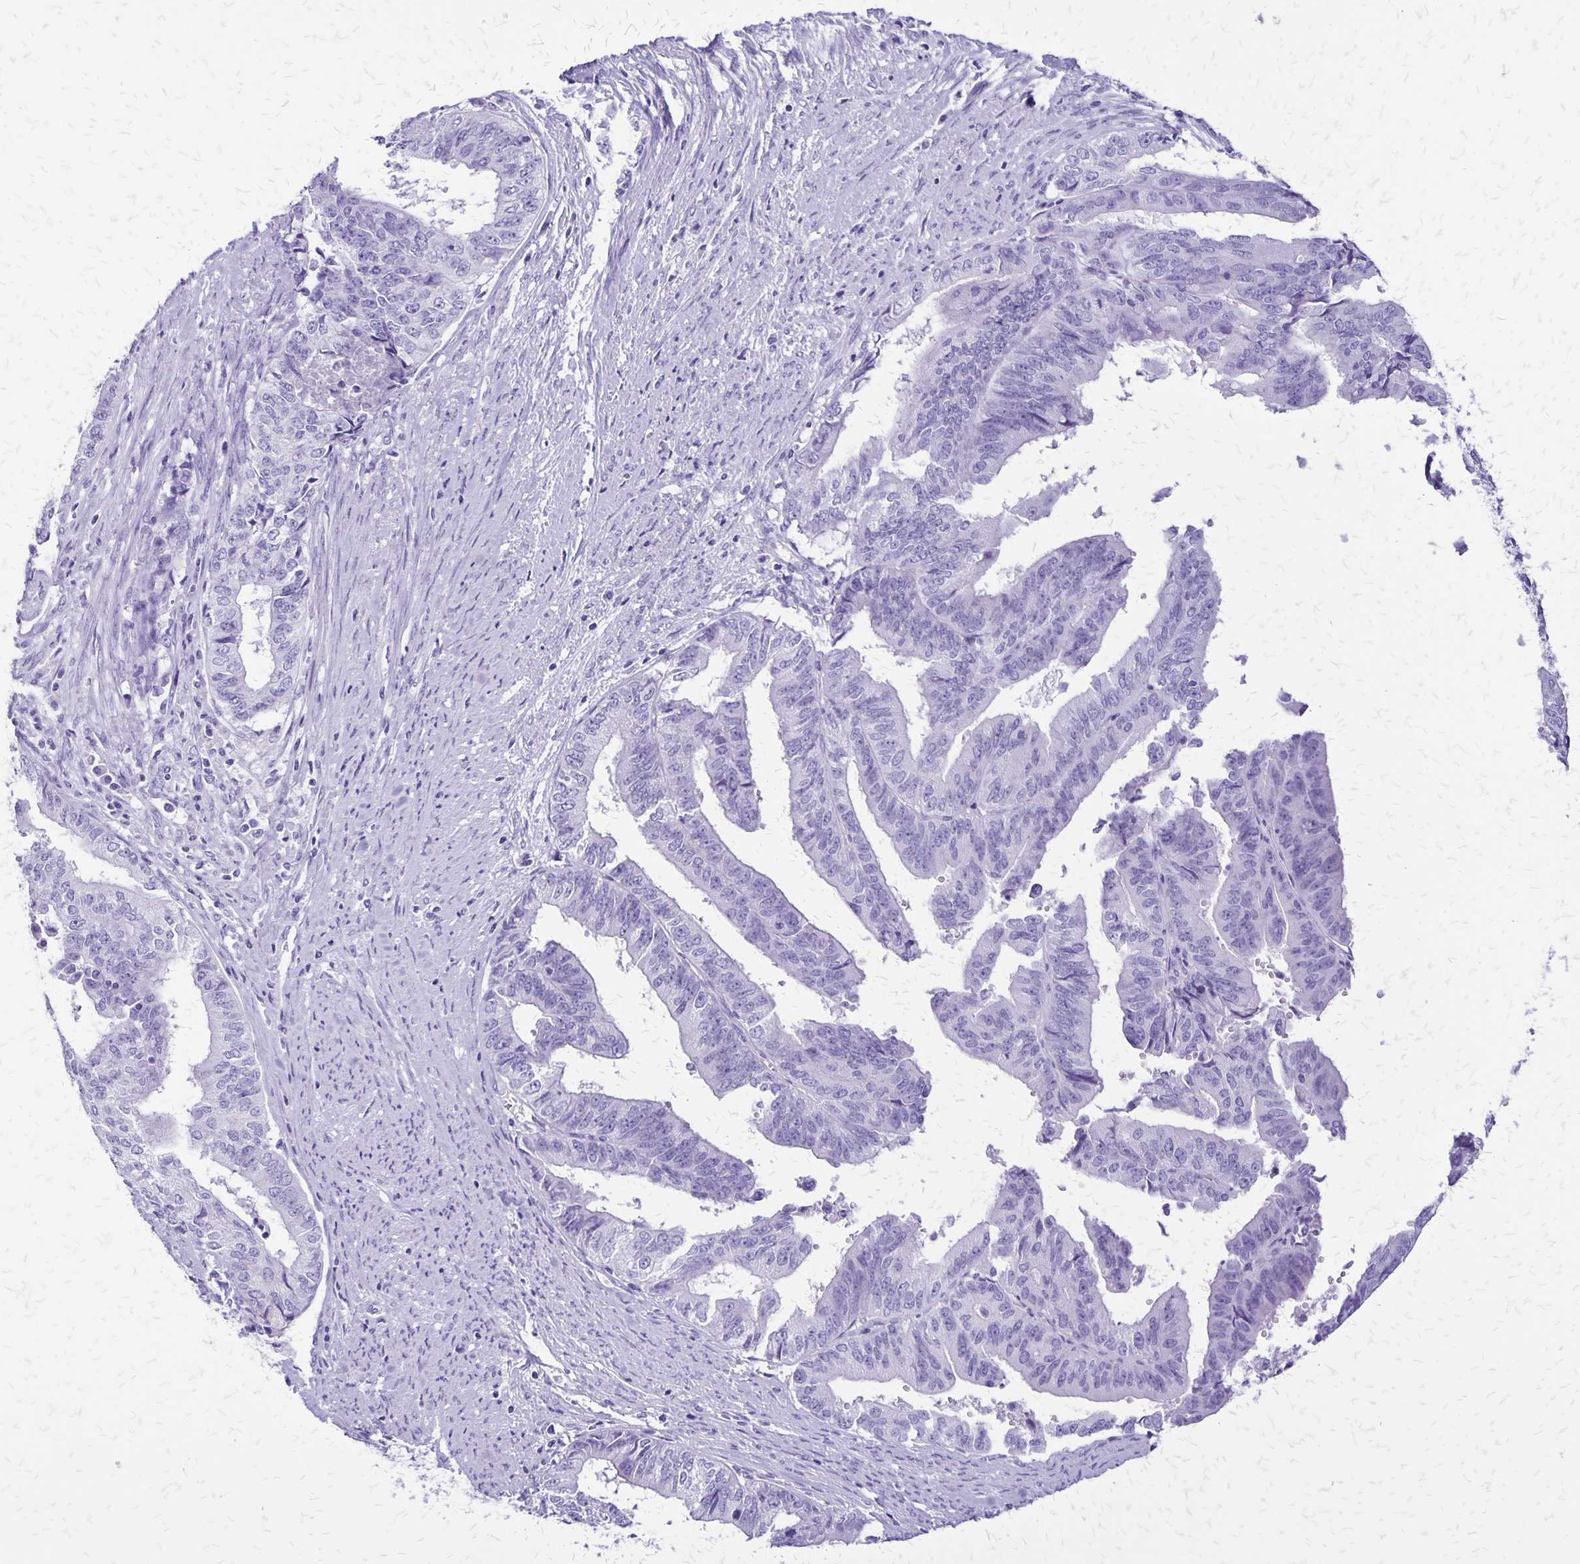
{"staining": {"intensity": "negative", "quantity": "none", "location": "none"}, "tissue": "endometrial cancer", "cell_type": "Tumor cells", "image_type": "cancer", "snomed": [{"axis": "morphology", "description": "Adenocarcinoma, NOS"}, {"axis": "topography", "description": "Endometrium"}], "caption": "The image displays no staining of tumor cells in endometrial cancer (adenocarcinoma).", "gene": "SLC13A2", "patient": {"sex": "female", "age": 65}}